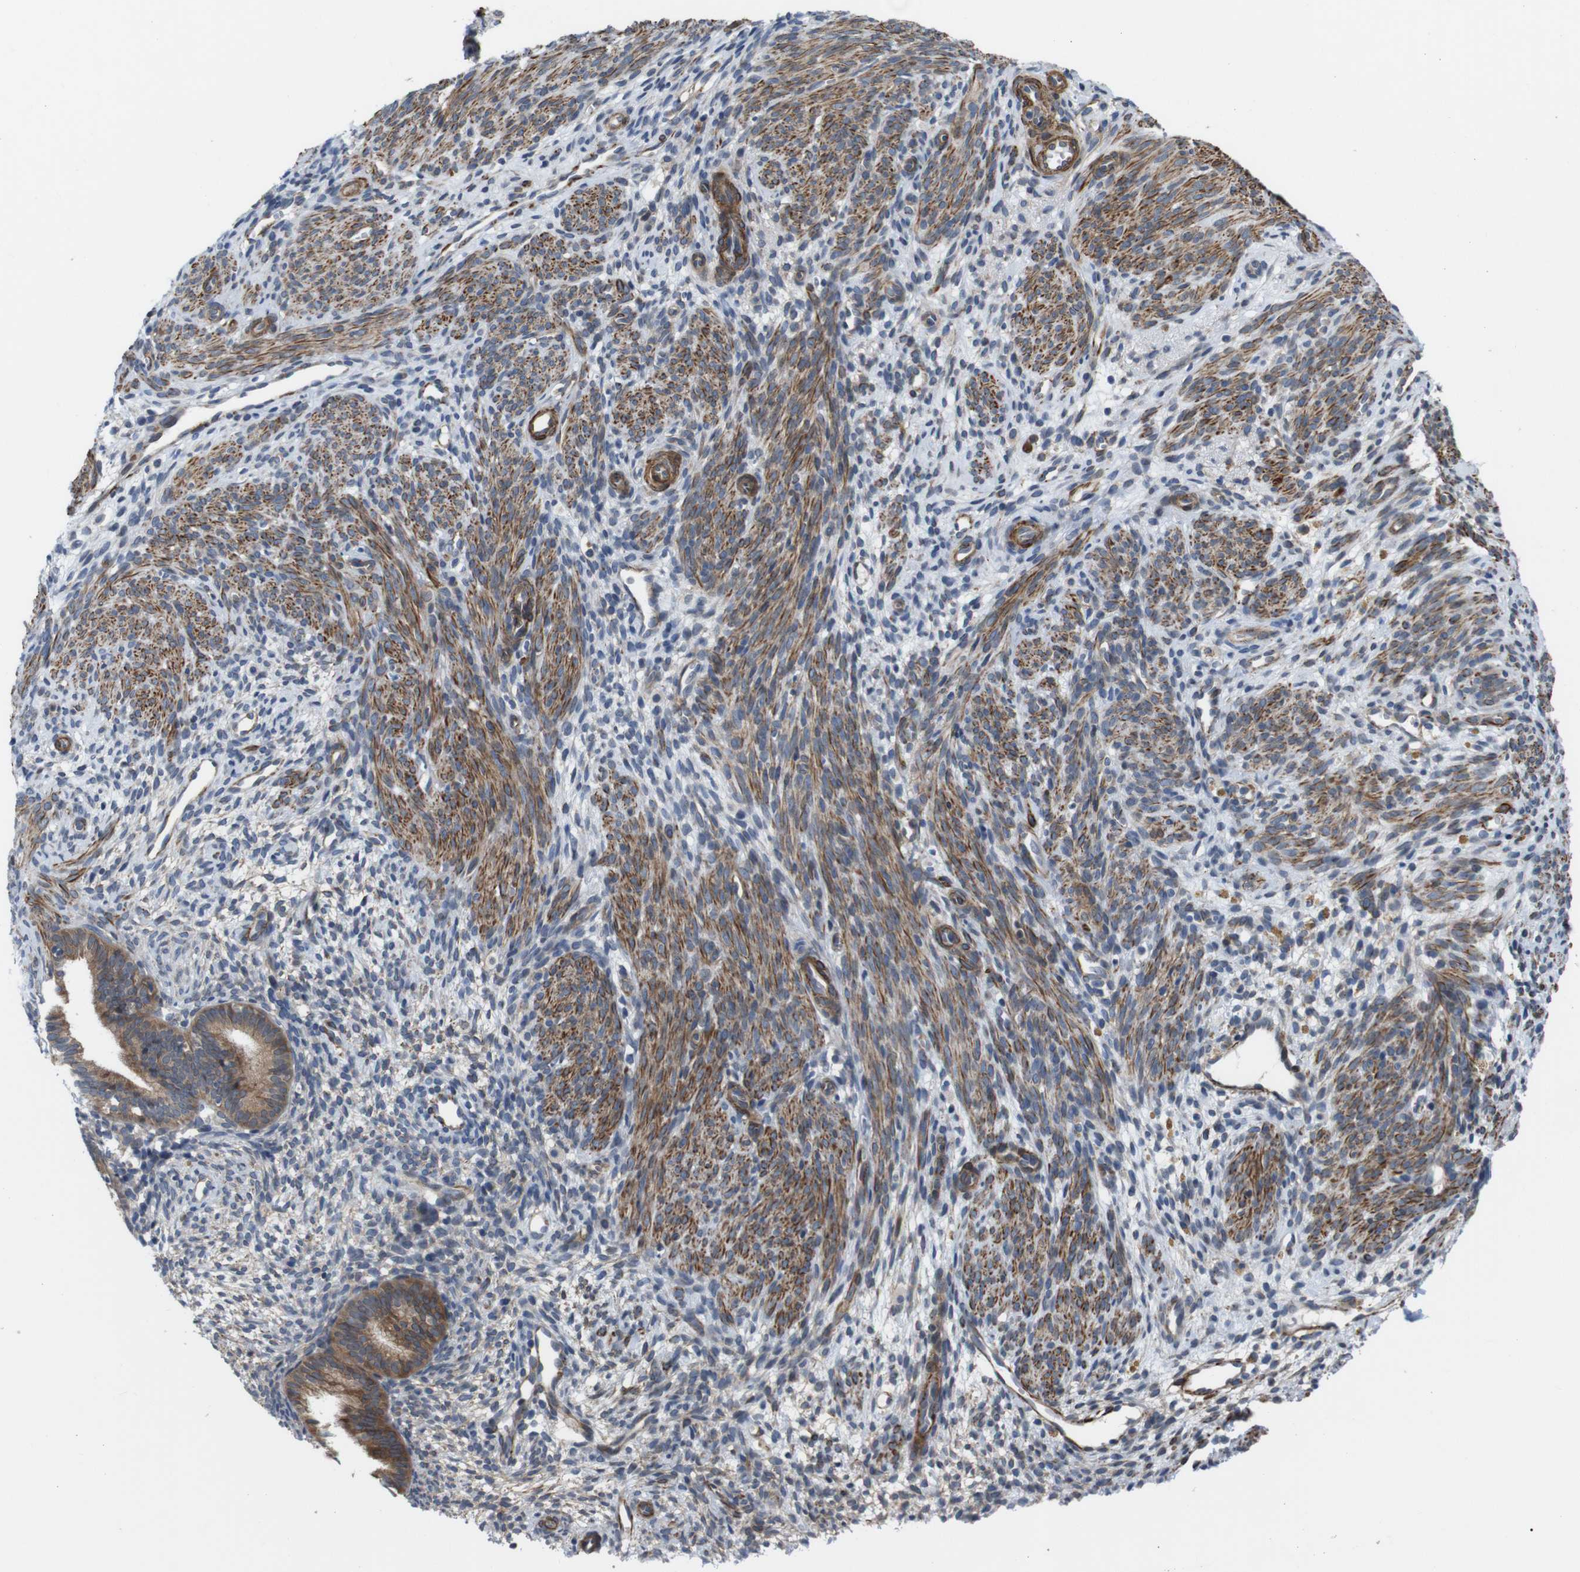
{"staining": {"intensity": "negative", "quantity": "none", "location": "none"}, "tissue": "endometrium", "cell_type": "Cells in endometrial stroma", "image_type": "normal", "snomed": [{"axis": "morphology", "description": "Normal tissue, NOS"}, {"axis": "morphology", "description": "Adenocarcinoma, NOS"}, {"axis": "topography", "description": "Endometrium"}, {"axis": "topography", "description": "Ovary"}], "caption": "Immunohistochemical staining of benign human endometrium reveals no significant expression in cells in endometrial stroma. (DAB (3,3'-diaminobenzidine) IHC, high magnification).", "gene": "GGT7", "patient": {"sex": "female", "age": 68}}